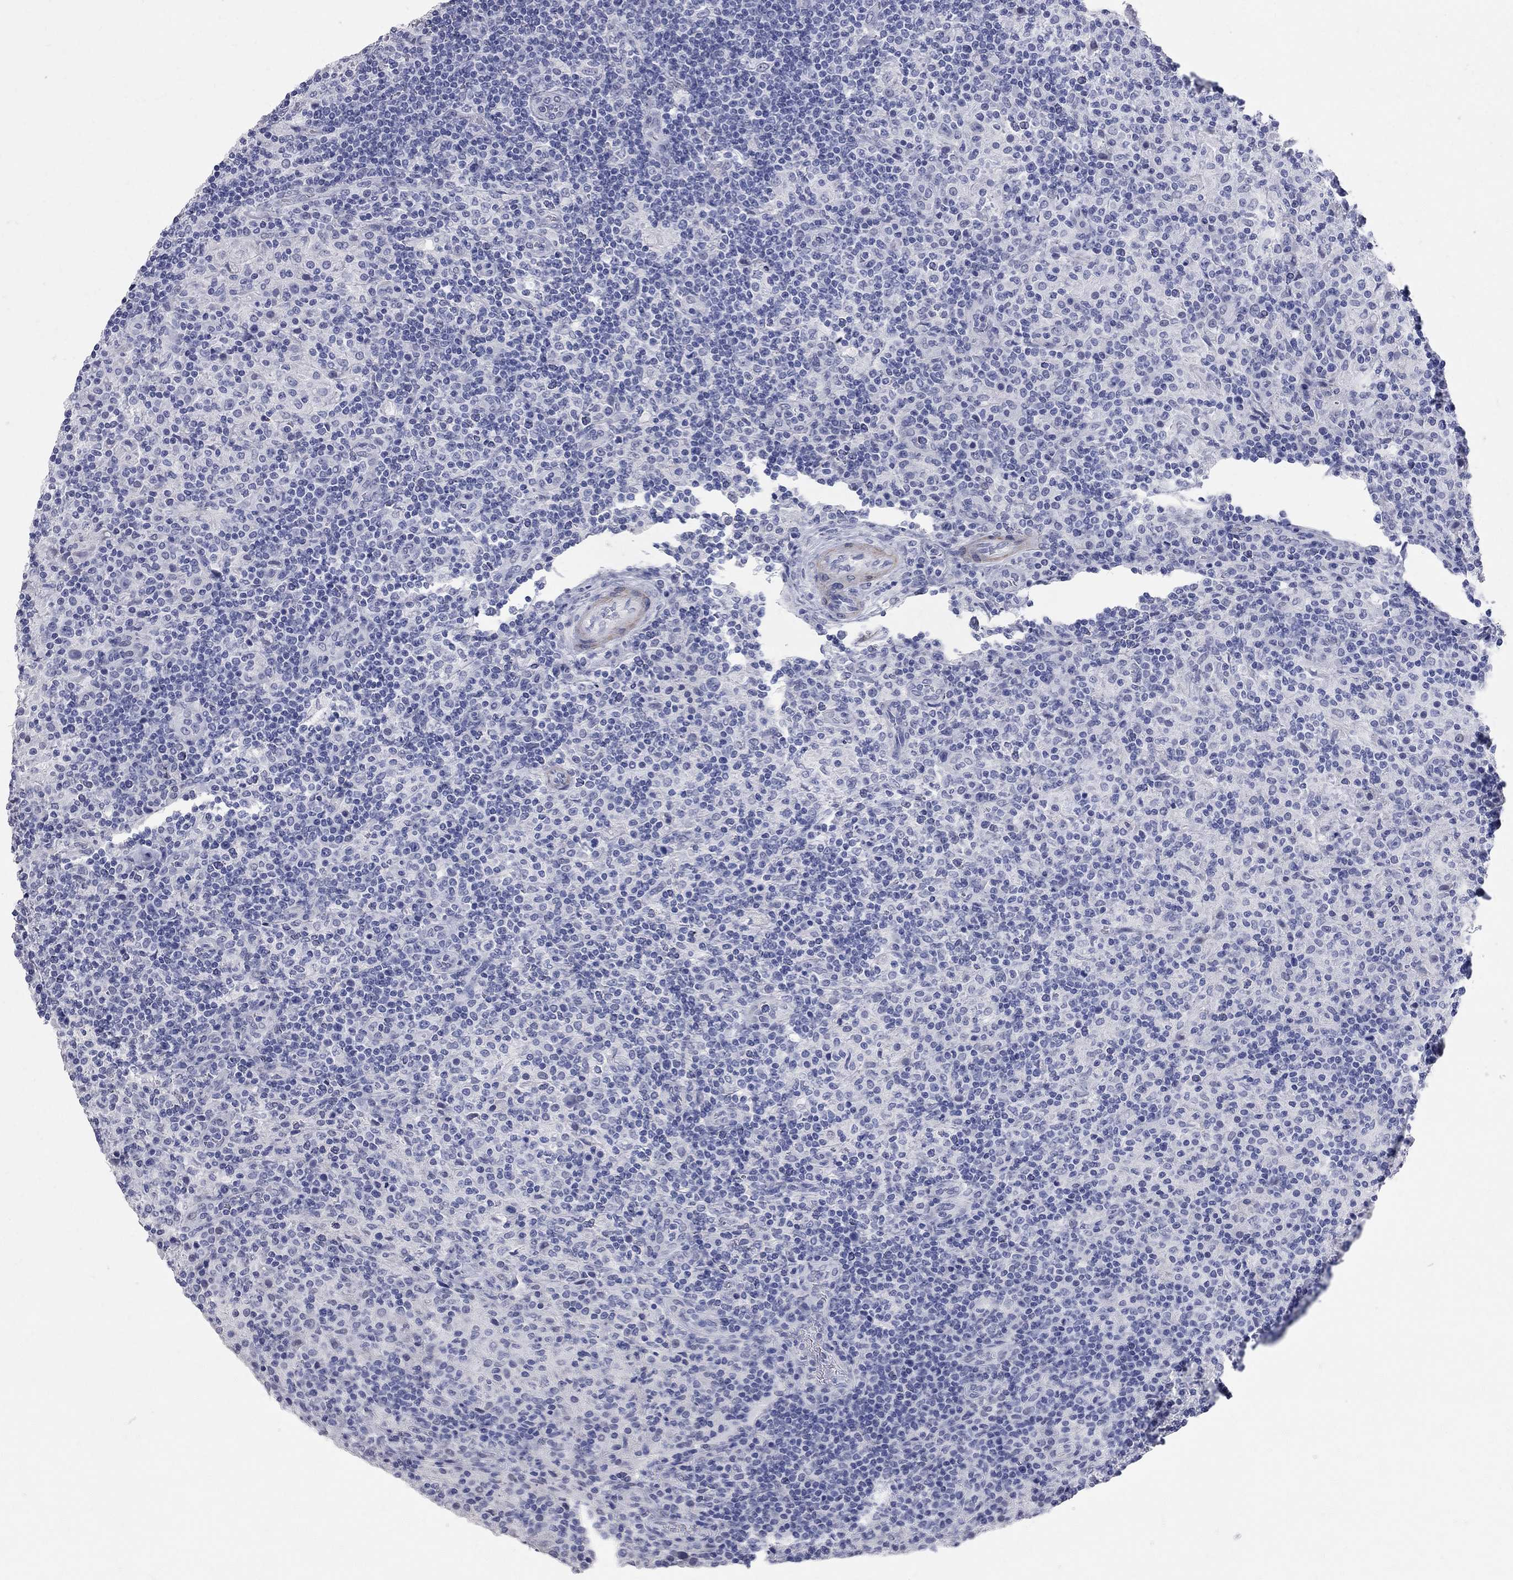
{"staining": {"intensity": "negative", "quantity": "none", "location": "none"}, "tissue": "lymphoma", "cell_type": "Tumor cells", "image_type": "cancer", "snomed": [{"axis": "morphology", "description": "Hodgkin's disease, NOS"}, {"axis": "topography", "description": "Lymph node"}], "caption": "A micrograph of human Hodgkin's disease is negative for staining in tumor cells. (Brightfield microscopy of DAB IHC at high magnification).", "gene": "BPIFB1", "patient": {"sex": "male", "age": 70}}